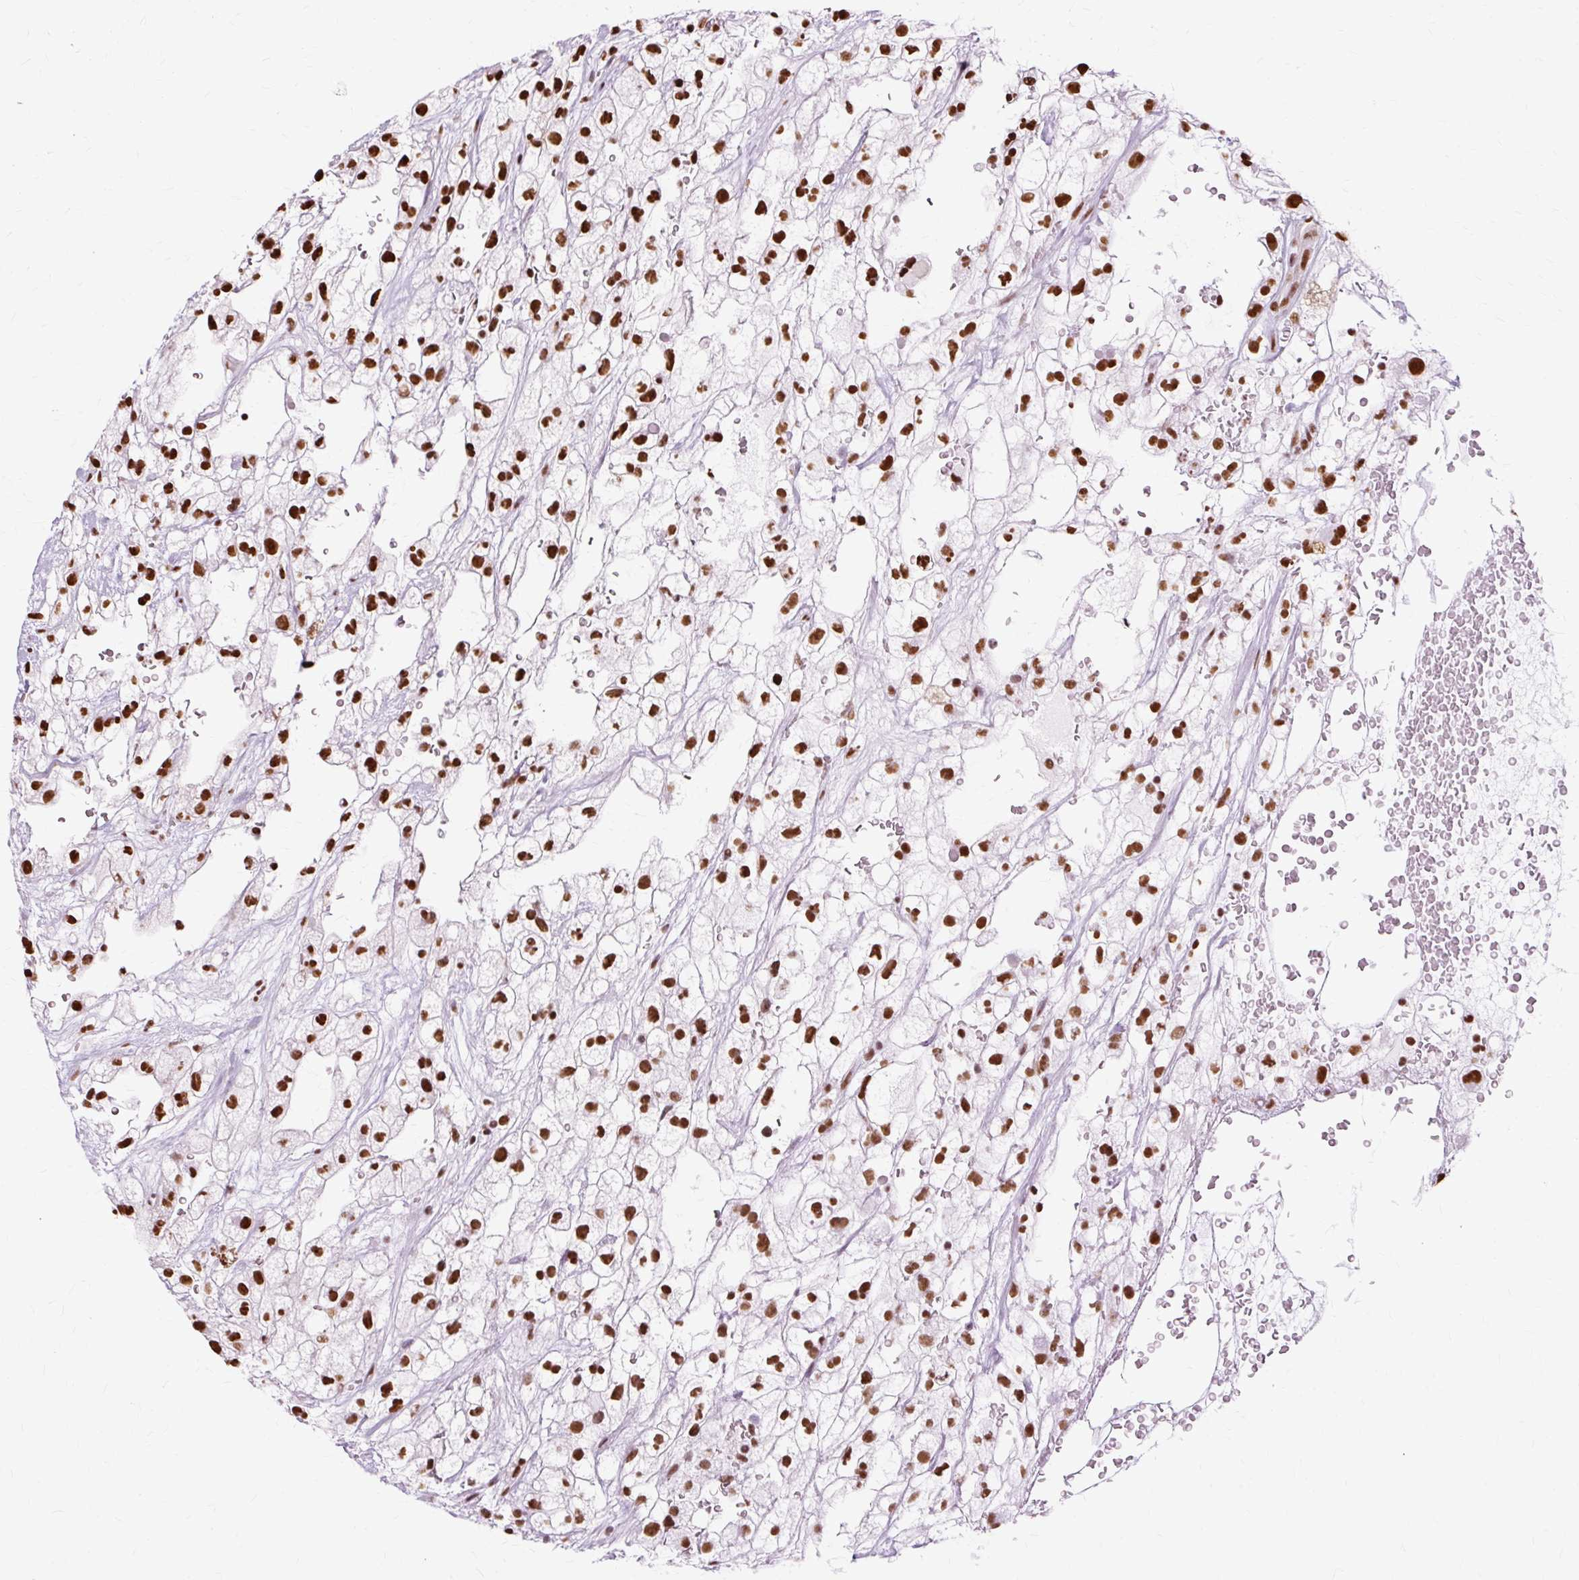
{"staining": {"intensity": "strong", "quantity": "25%-75%", "location": "nuclear"}, "tissue": "renal cancer", "cell_type": "Tumor cells", "image_type": "cancer", "snomed": [{"axis": "morphology", "description": "Adenocarcinoma, NOS"}, {"axis": "topography", "description": "Kidney"}], "caption": "This histopathology image shows immunohistochemistry staining of human renal cancer (adenocarcinoma), with high strong nuclear positivity in about 25%-75% of tumor cells.", "gene": "XRCC6", "patient": {"sex": "male", "age": 59}}